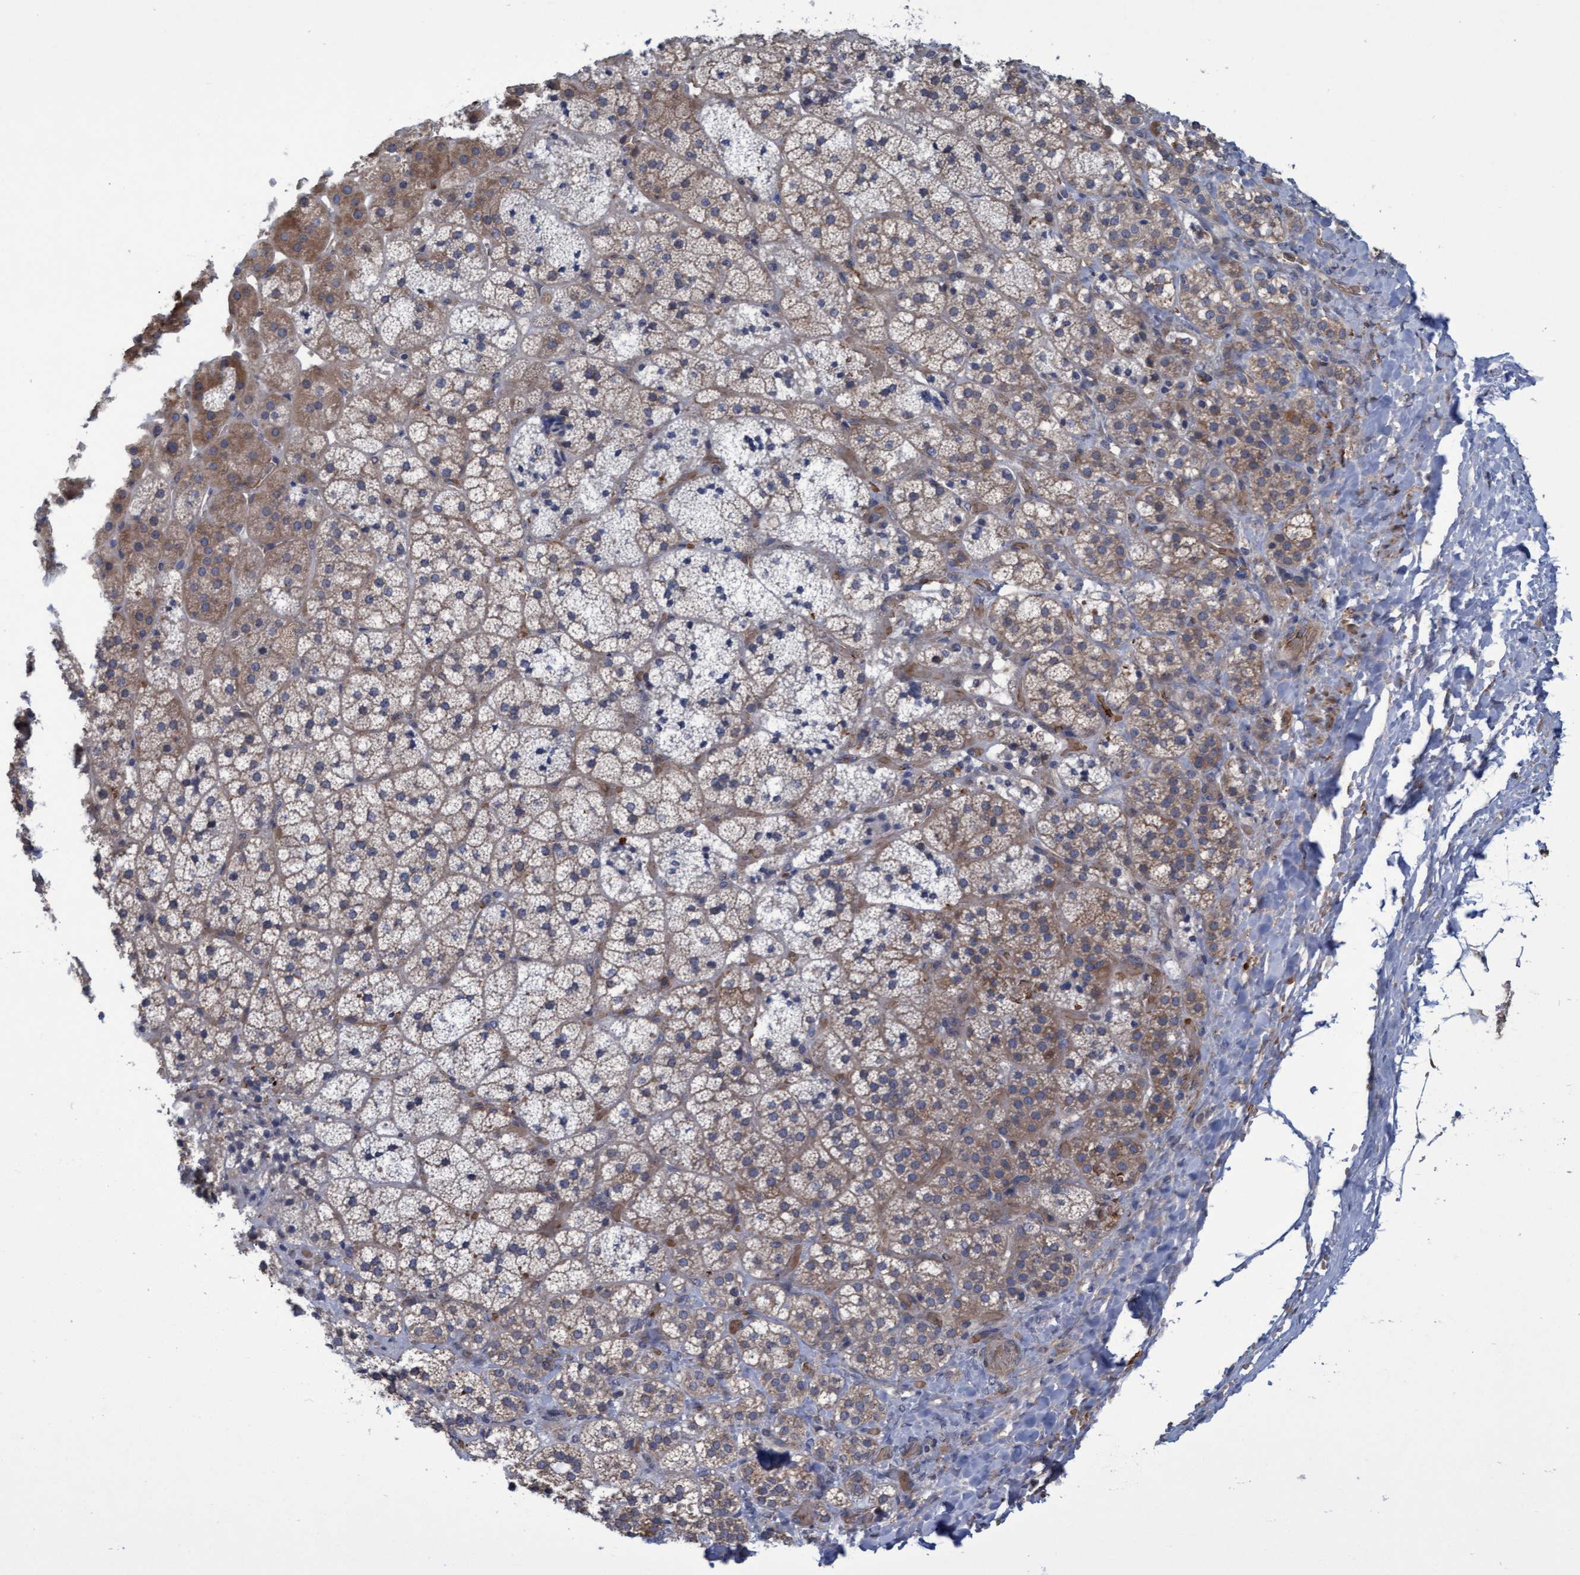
{"staining": {"intensity": "weak", "quantity": ">75%", "location": "cytoplasmic/membranous"}, "tissue": "adrenal gland", "cell_type": "Glandular cells", "image_type": "normal", "snomed": [{"axis": "morphology", "description": "Normal tissue, NOS"}, {"axis": "topography", "description": "Adrenal gland"}], "caption": "About >75% of glandular cells in unremarkable human adrenal gland demonstrate weak cytoplasmic/membranous protein expression as visualized by brown immunohistochemical staining.", "gene": "NAA15", "patient": {"sex": "female", "age": 44}}